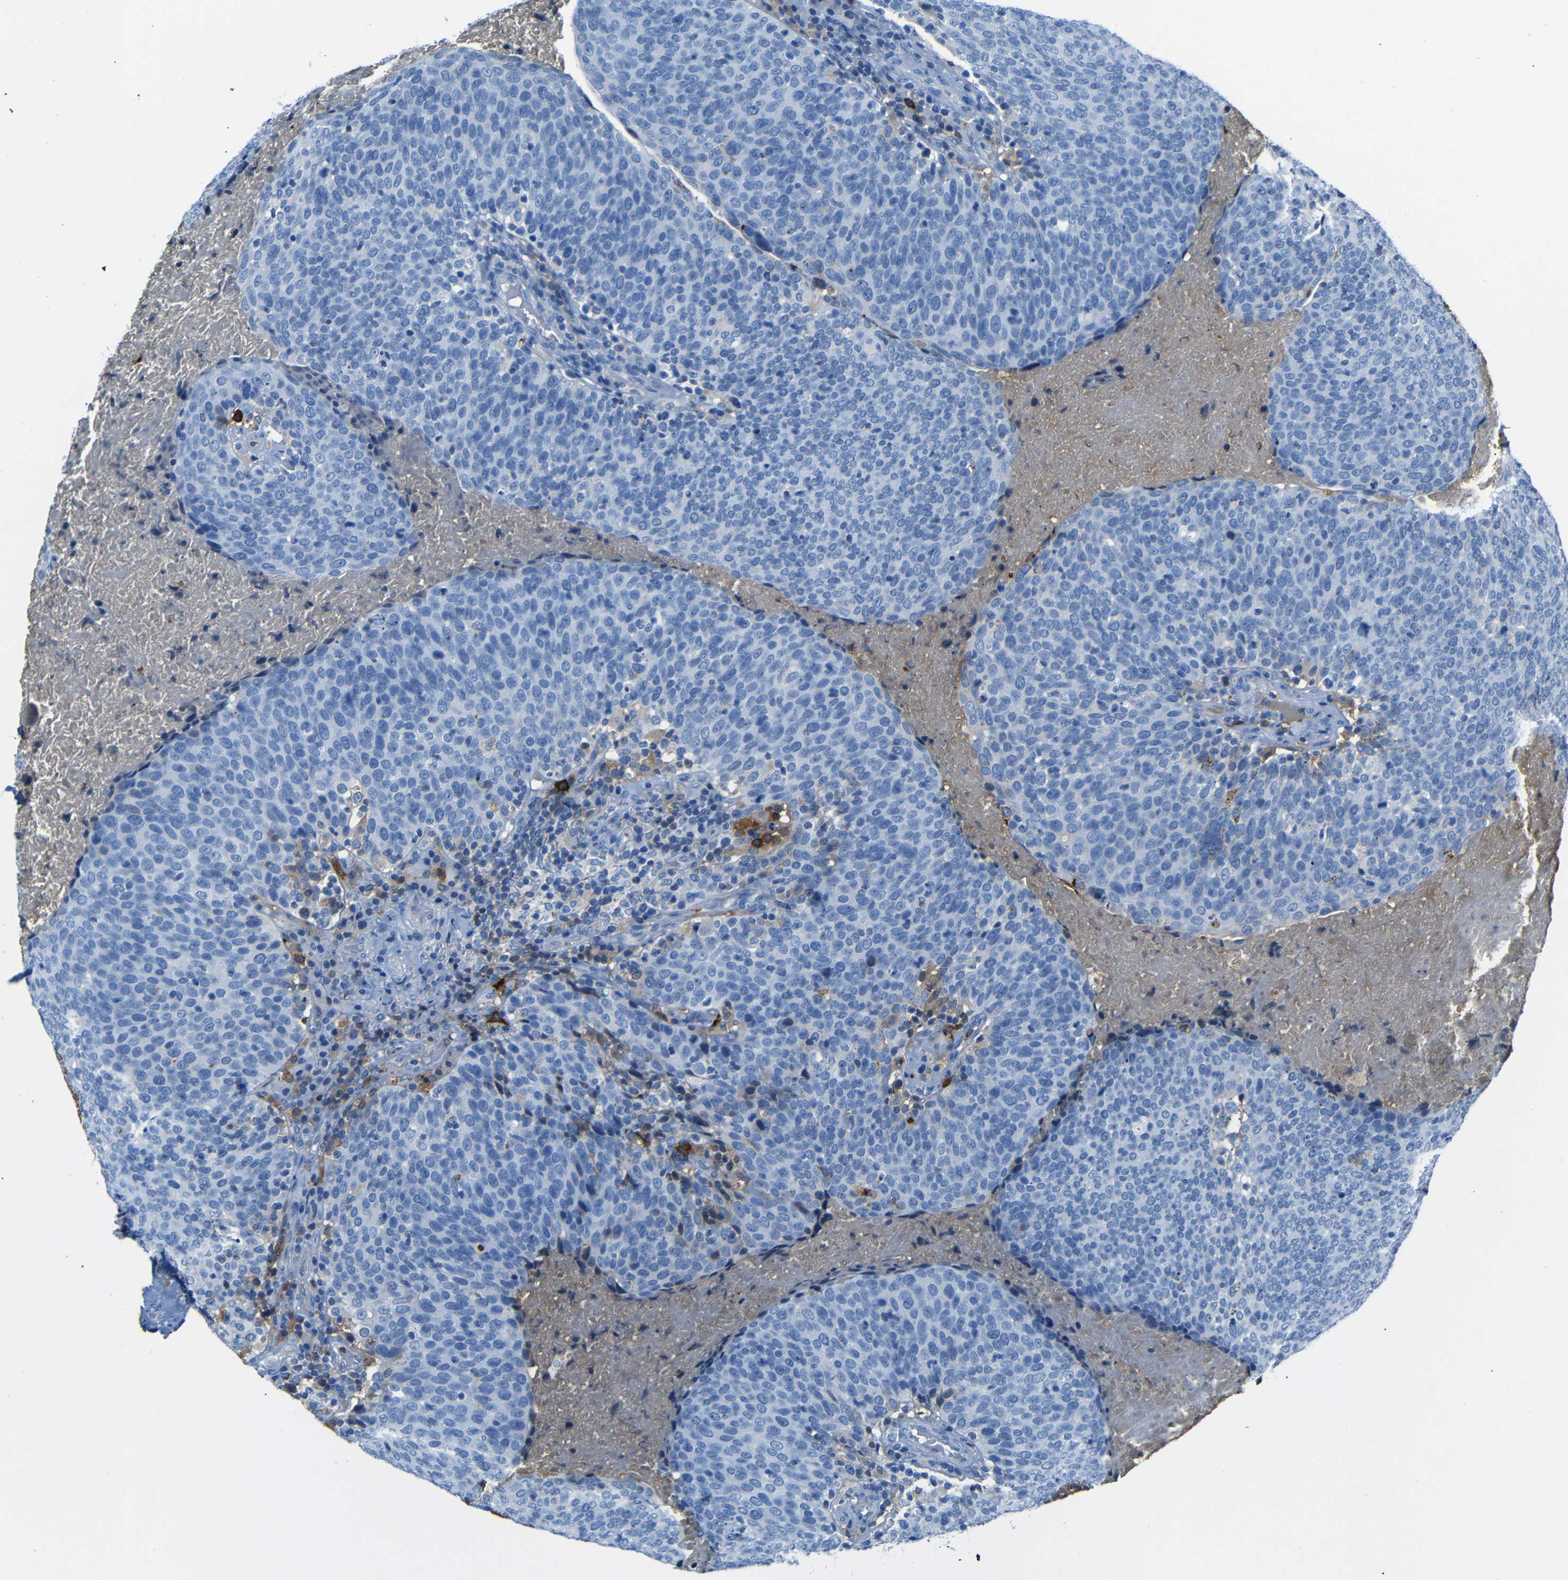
{"staining": {"intensity": "negative", "quantity": "none", "location": "none"}, "tissue": "head and neck cancer", "cell_type": "Tumor cells", "image_type": "cancer", "snomed": [{"axis": "morphology", "description": "Squamous cell carcinoma, NOS"}, {"axis": "morphology", "description": "Squamous cell carcinoma, metastatic, NOS"}, {"axis": "topography", "description": "Lymph node"}, {"axis": "topography", "description": "Head-Neck"}], "caption": "The IHC image has no significant expression in tumor cells of head and neck cancer tissue. (DAB IHC visualized using brightfield microscopy, high magnification).", "gene": "SERPINA1", "patient": {"sex": "male", "age": 62}}